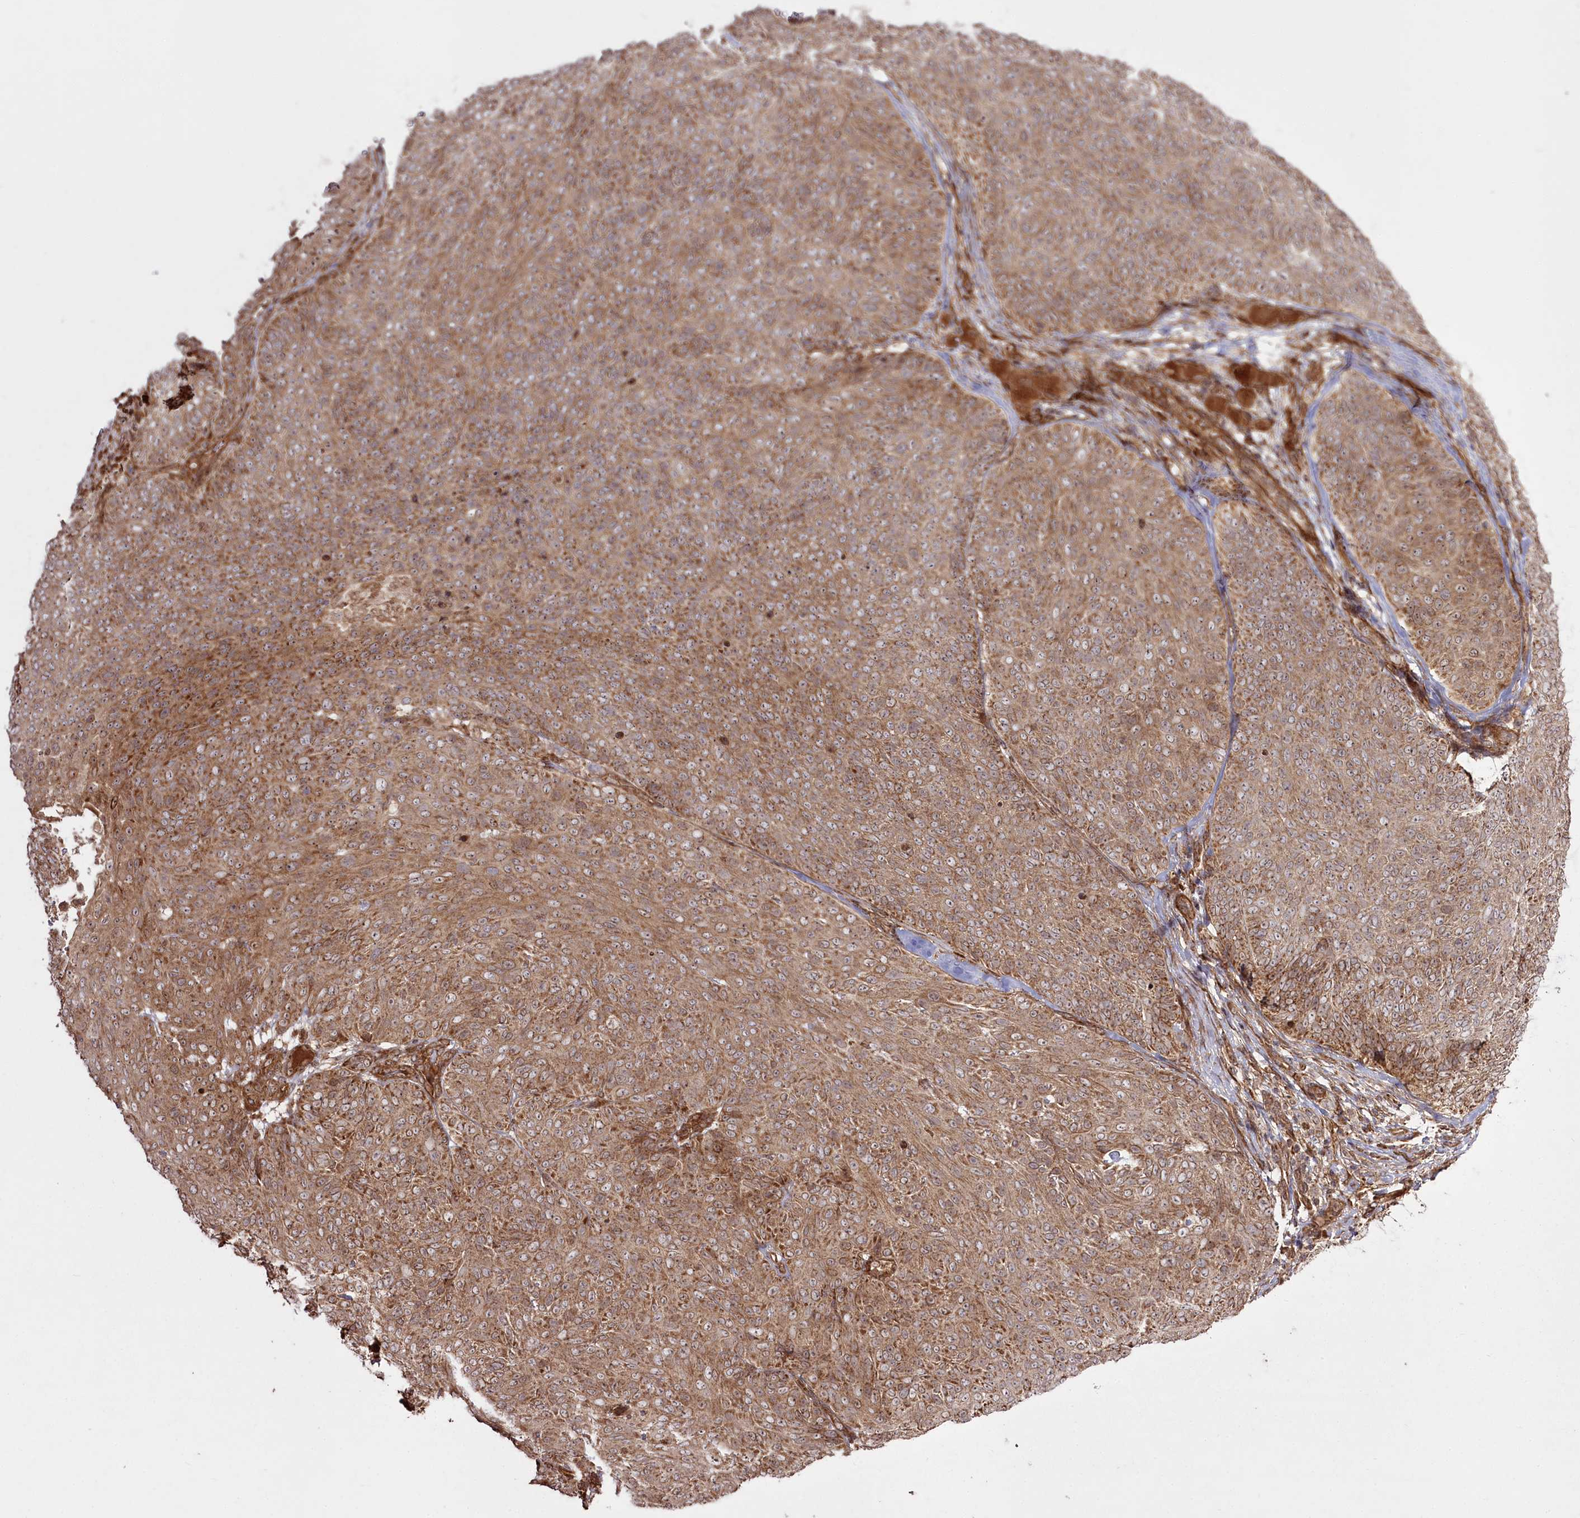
{"staining": {"intensity": "moderate", "quantity": ">75%", "location": "cytoplasmic/membranous"}, "tissue": "skin cancer", "cell_type": "Tumor cells", "image_type": "cancer", "snomed": [{"axis": "morphology", "description": "Basal cell carcinoma"}, {"axis": "topography", "description": "Skin"}], "caption": "Immunohistochemical staining of human basal cell carcinoma (skin) reveals medium levels of moderate cytoplasmic/membranous positivity in approximately >75% of tumor cells.", "gene": "REXO2", "patient": {"sex": "male", "age": 85}}